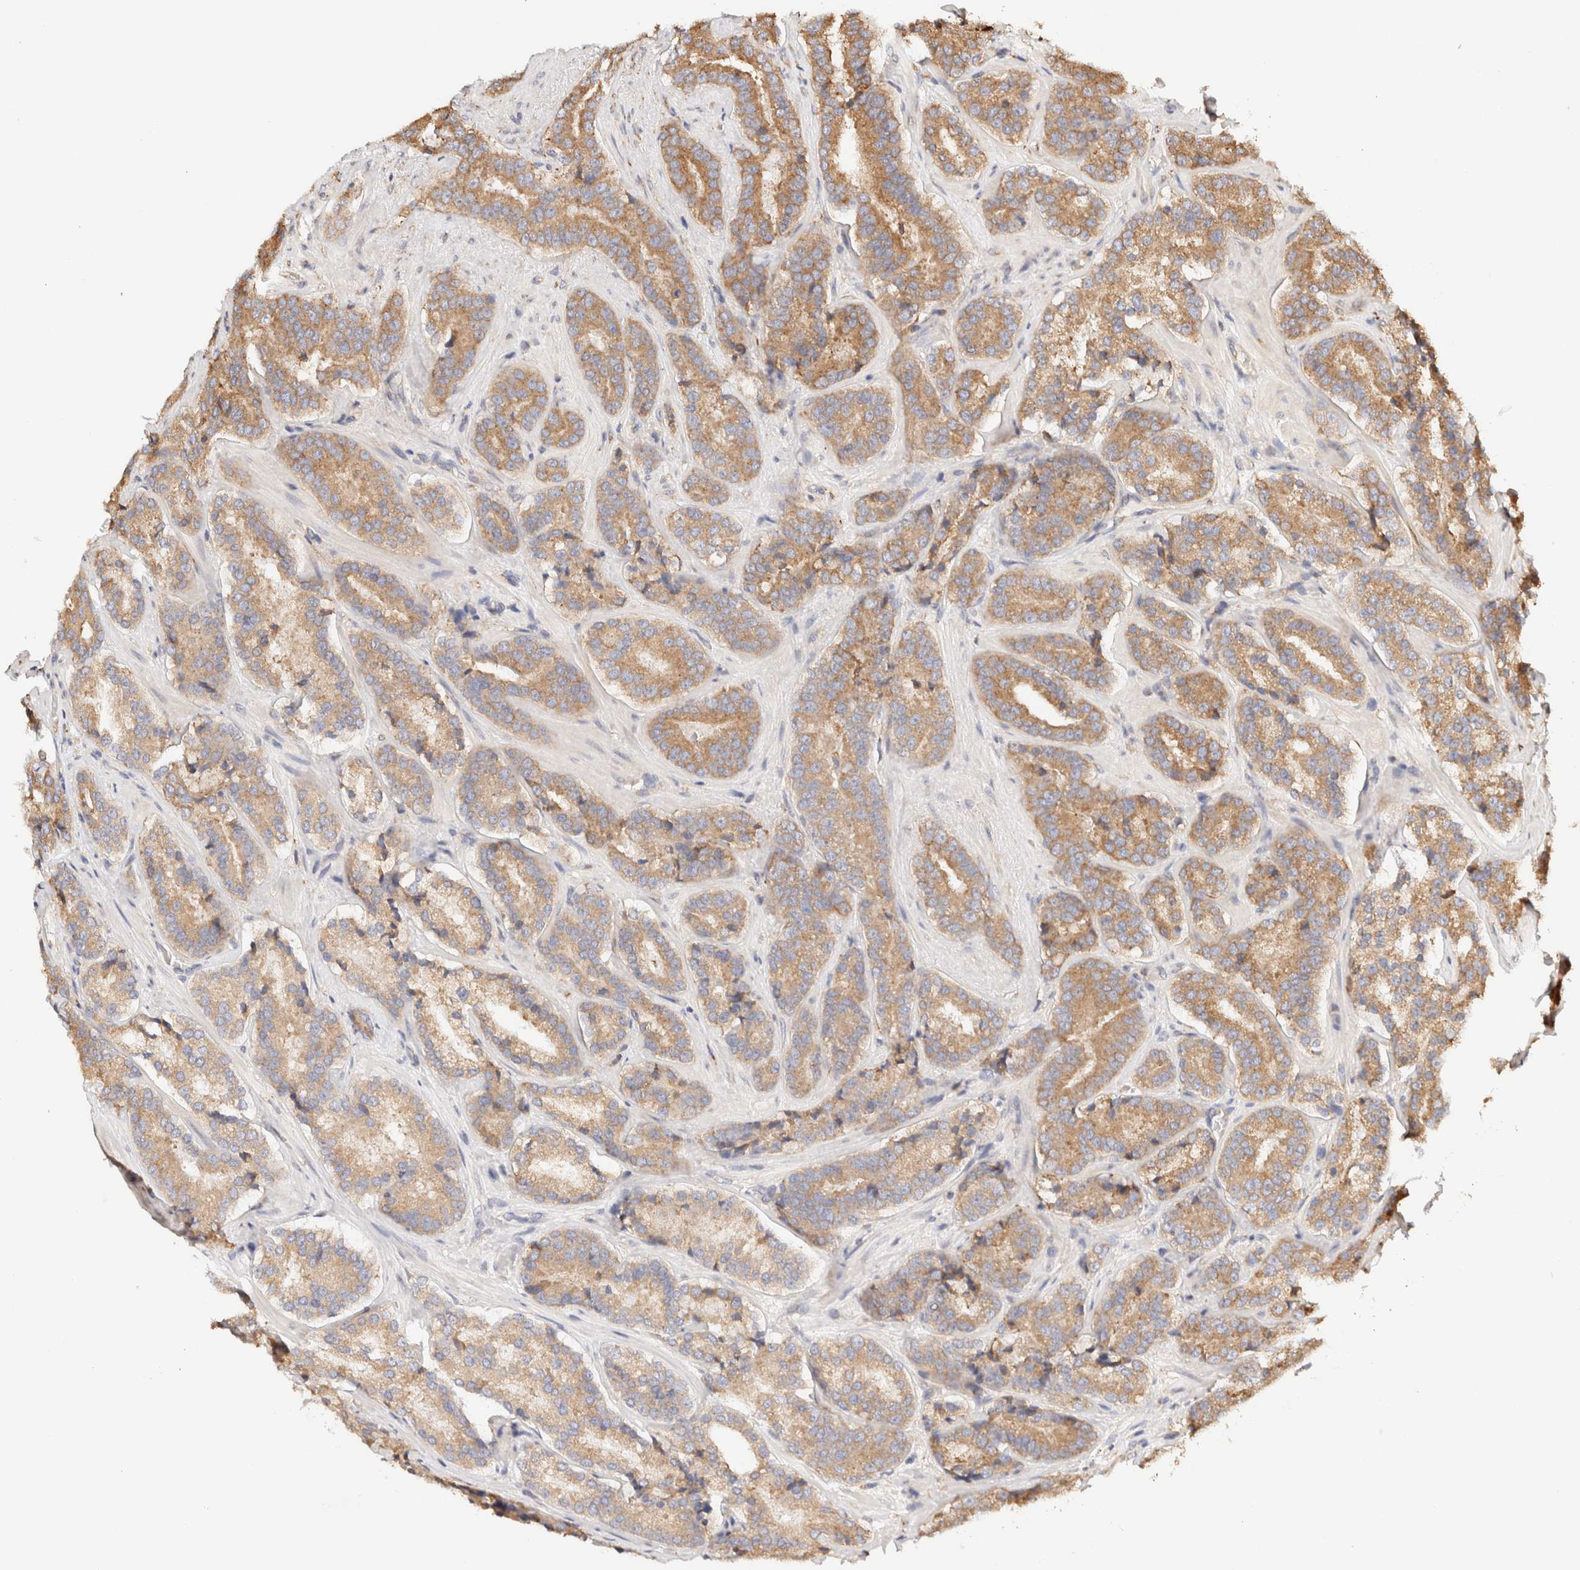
{"staining": {"intensity": "moderate", "quantity": ">75%", "location": "cytoplasmic/membranous"}, "tissue": "prostate cancer", "cell_type": "Tumor cells", "image_type": "cancer", "snomed": [{"axis": "morphology", "description": "Adenocarcinoma, High grade"}, {"axis": "topography", "description": "Prostate"}], "caption": "Protein expression analysis of prostate cancer (high-grade adenocarcinoma) reveals moderate cytoplasmic/membranous positivity in about >75% of tumor cells.", "gene": "FER", "patient": {"sex": "male", "age": 60}}